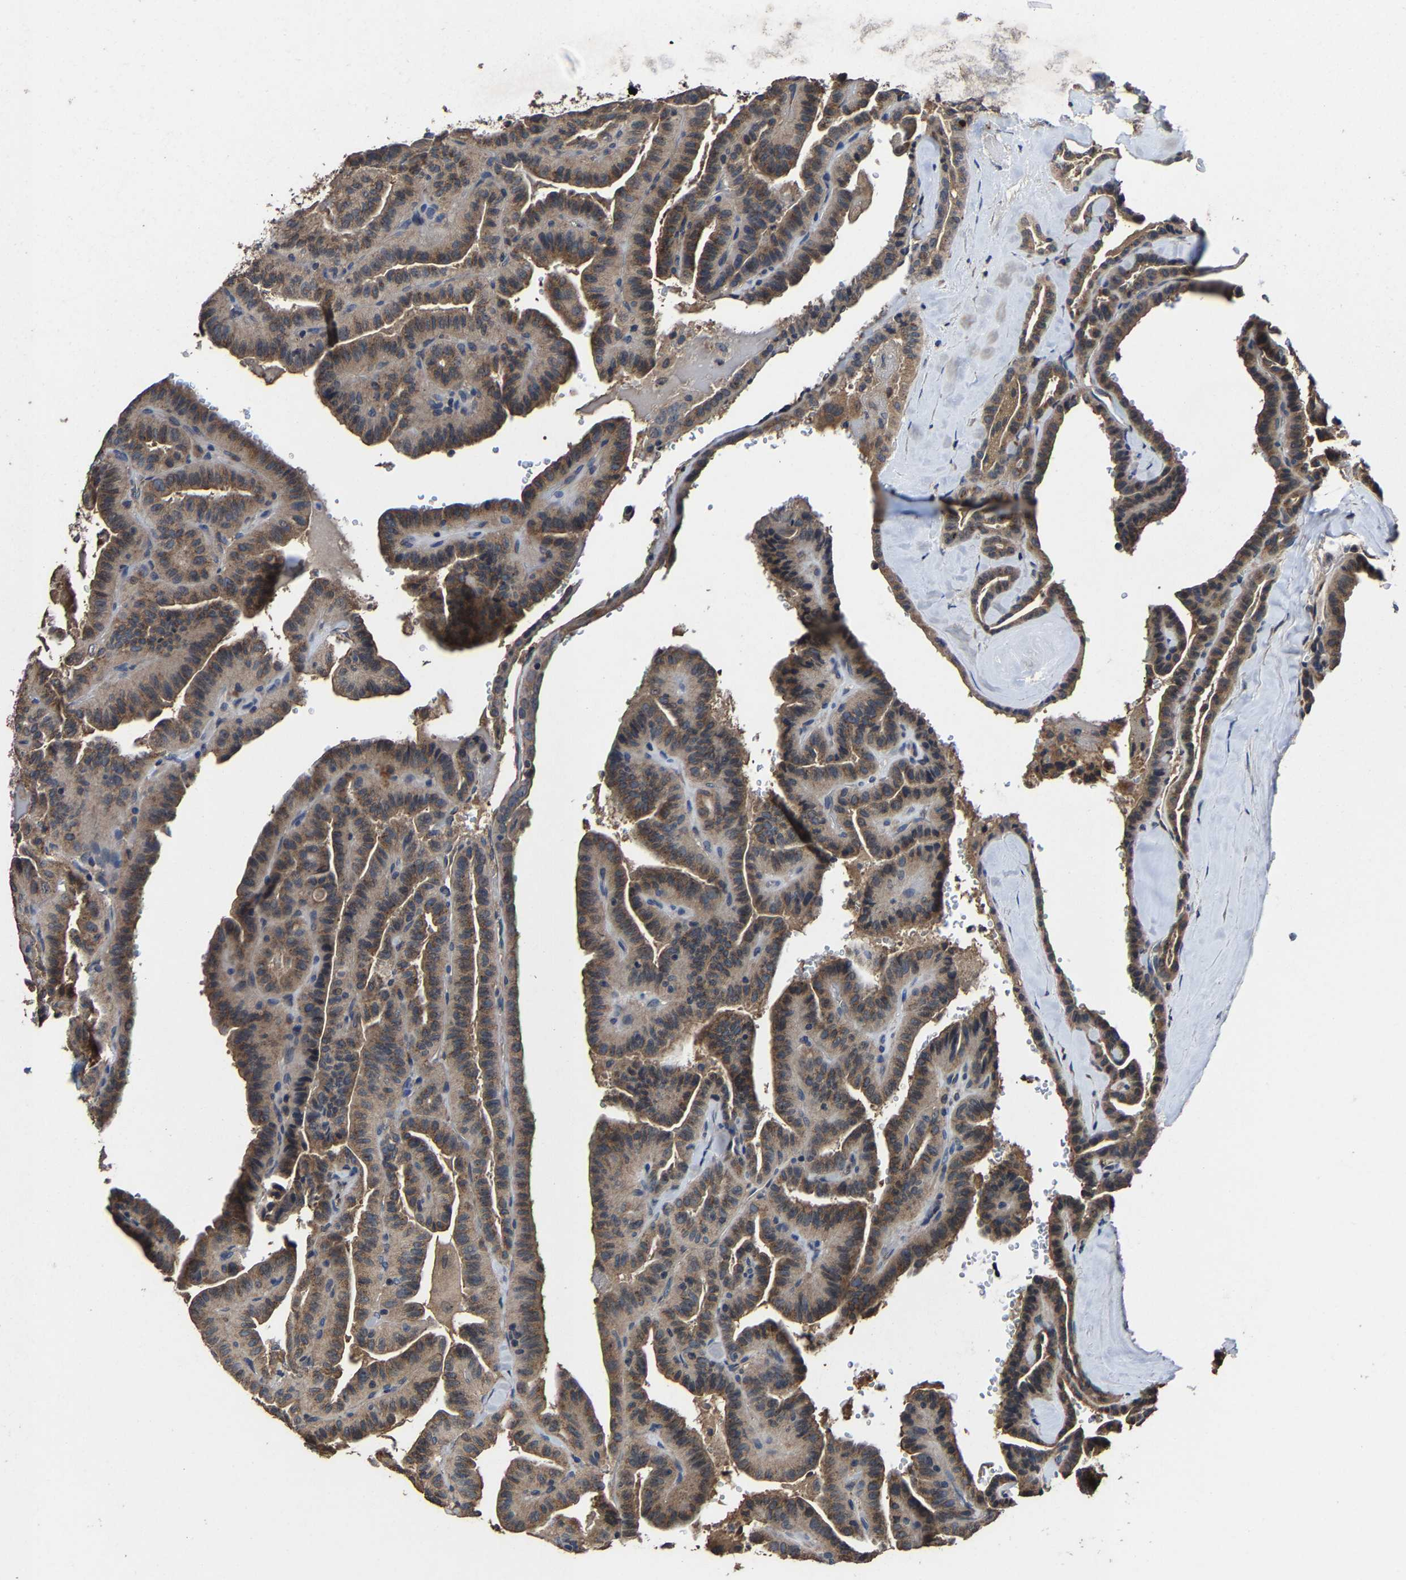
{"staining": {"intensity": "moderate", "quantity": ">75%", "location": "cytoplasmic/membranous"}, "tissue": "thyroid cancer", "cell_type": "Tumor cells", "image_type": "cancer", "snomed": [{"axis": "morphology", "description": "Papillary adenocarcinoma, NOS"}, {"axis": "topography", "description": "Thyroid gland"}], "caption": "This is an image of IHC staining of thyroid cancer (papillary adenocarcinoma), which shows moderate expression in the cytoplasmic/membranous of tumor cells.", "gene": "EBAG9", "patient": {"sex": "male", "age": 77}}